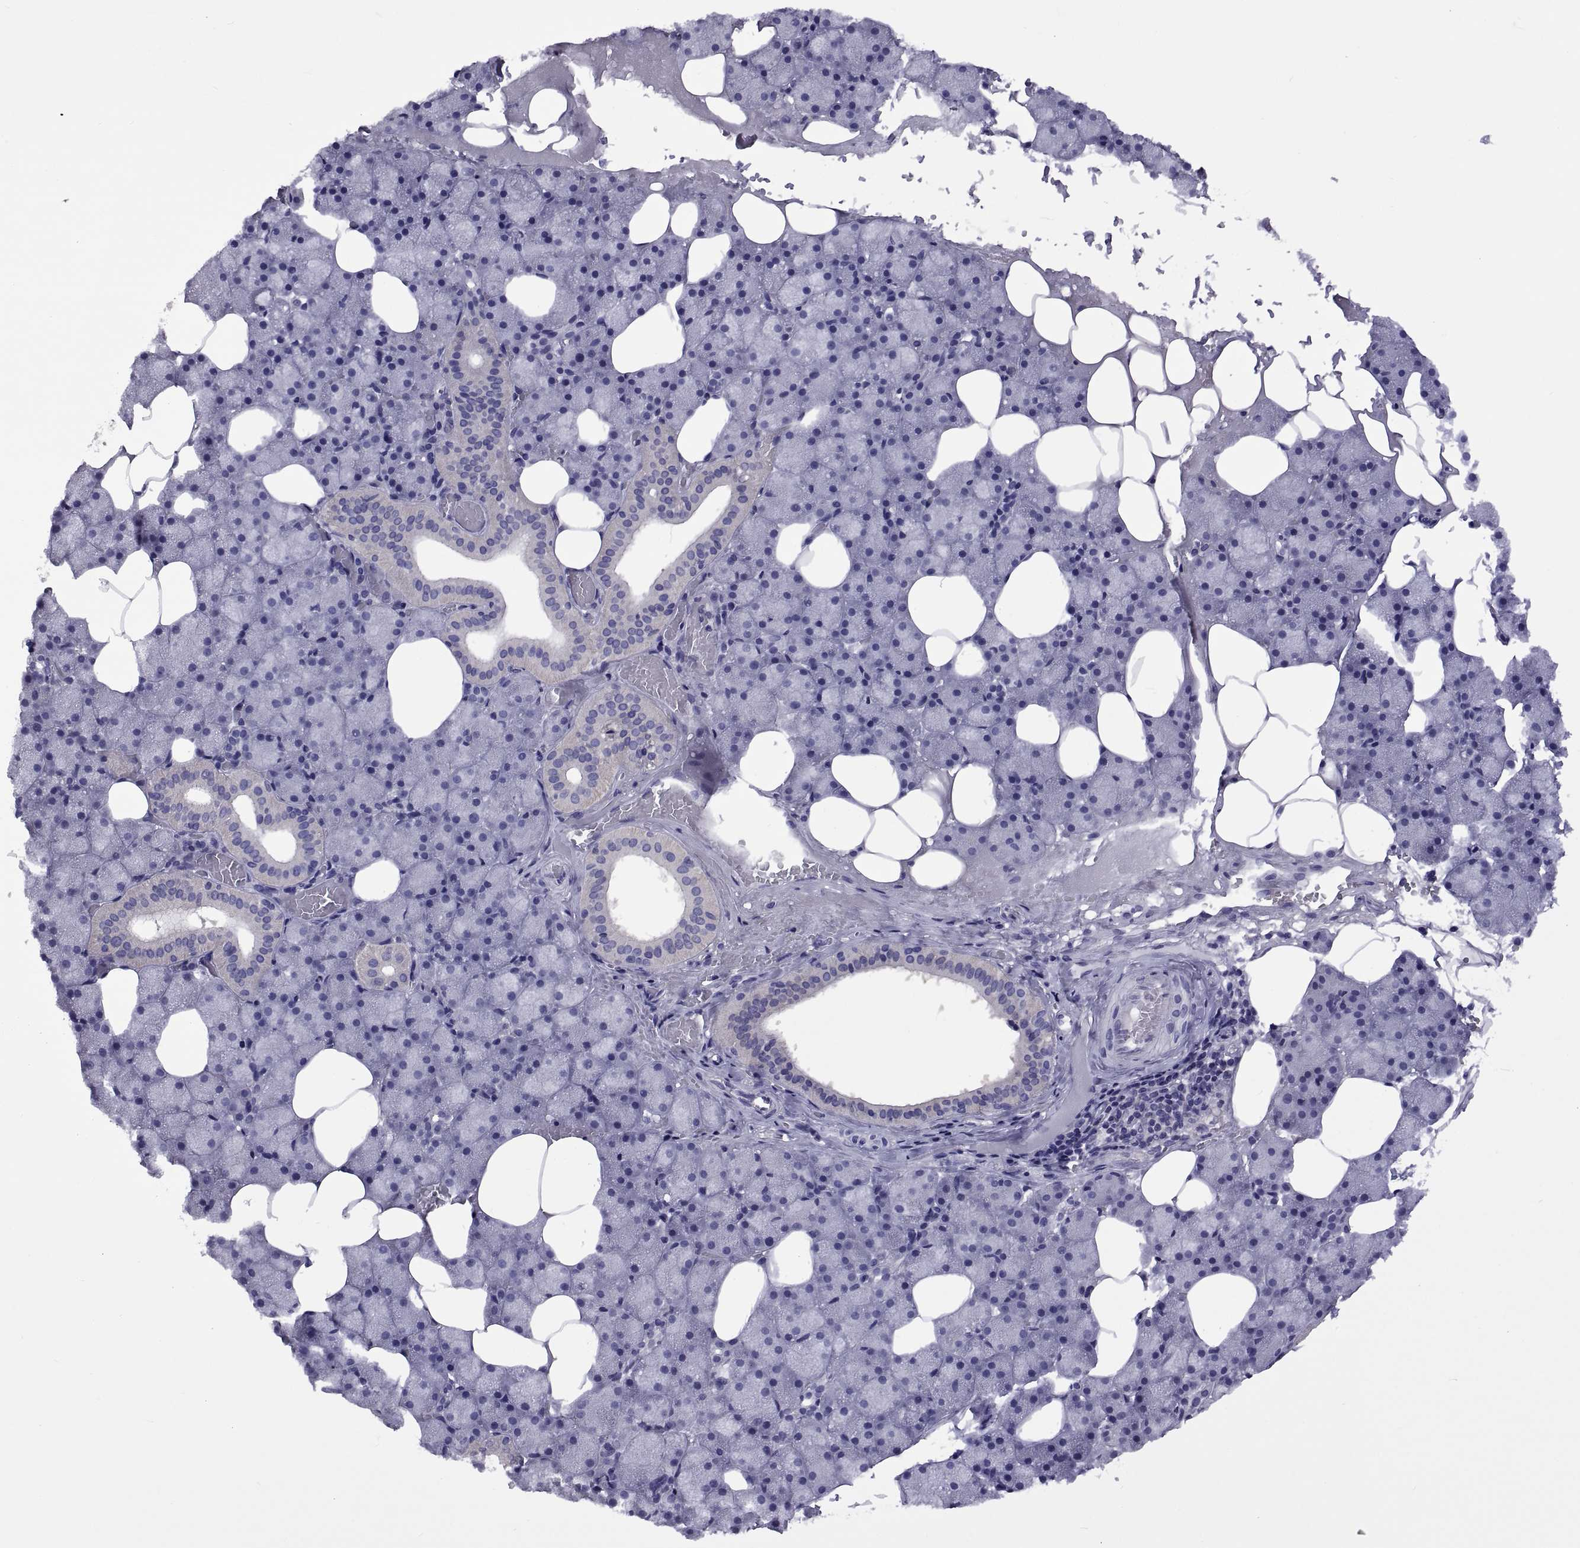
{"staining": {"intensity": "weak", "quantity": "<25%", "location": "cytoplasmic/membranous"}, "tissue": "salivary gland", "cell_type": "Glandular cells", "image_type": "normal", "snomed": [{"axis": "morphology", "description": "Normal tissue, NOS"}, {"axis": "topography", "description": "Salivary gland"}], "caption": "Image shows no significant protein positivity in glandular cells of normal salivary gland.", "gene": "TMC3", "patient": {"sex": "male", "age": 38}}